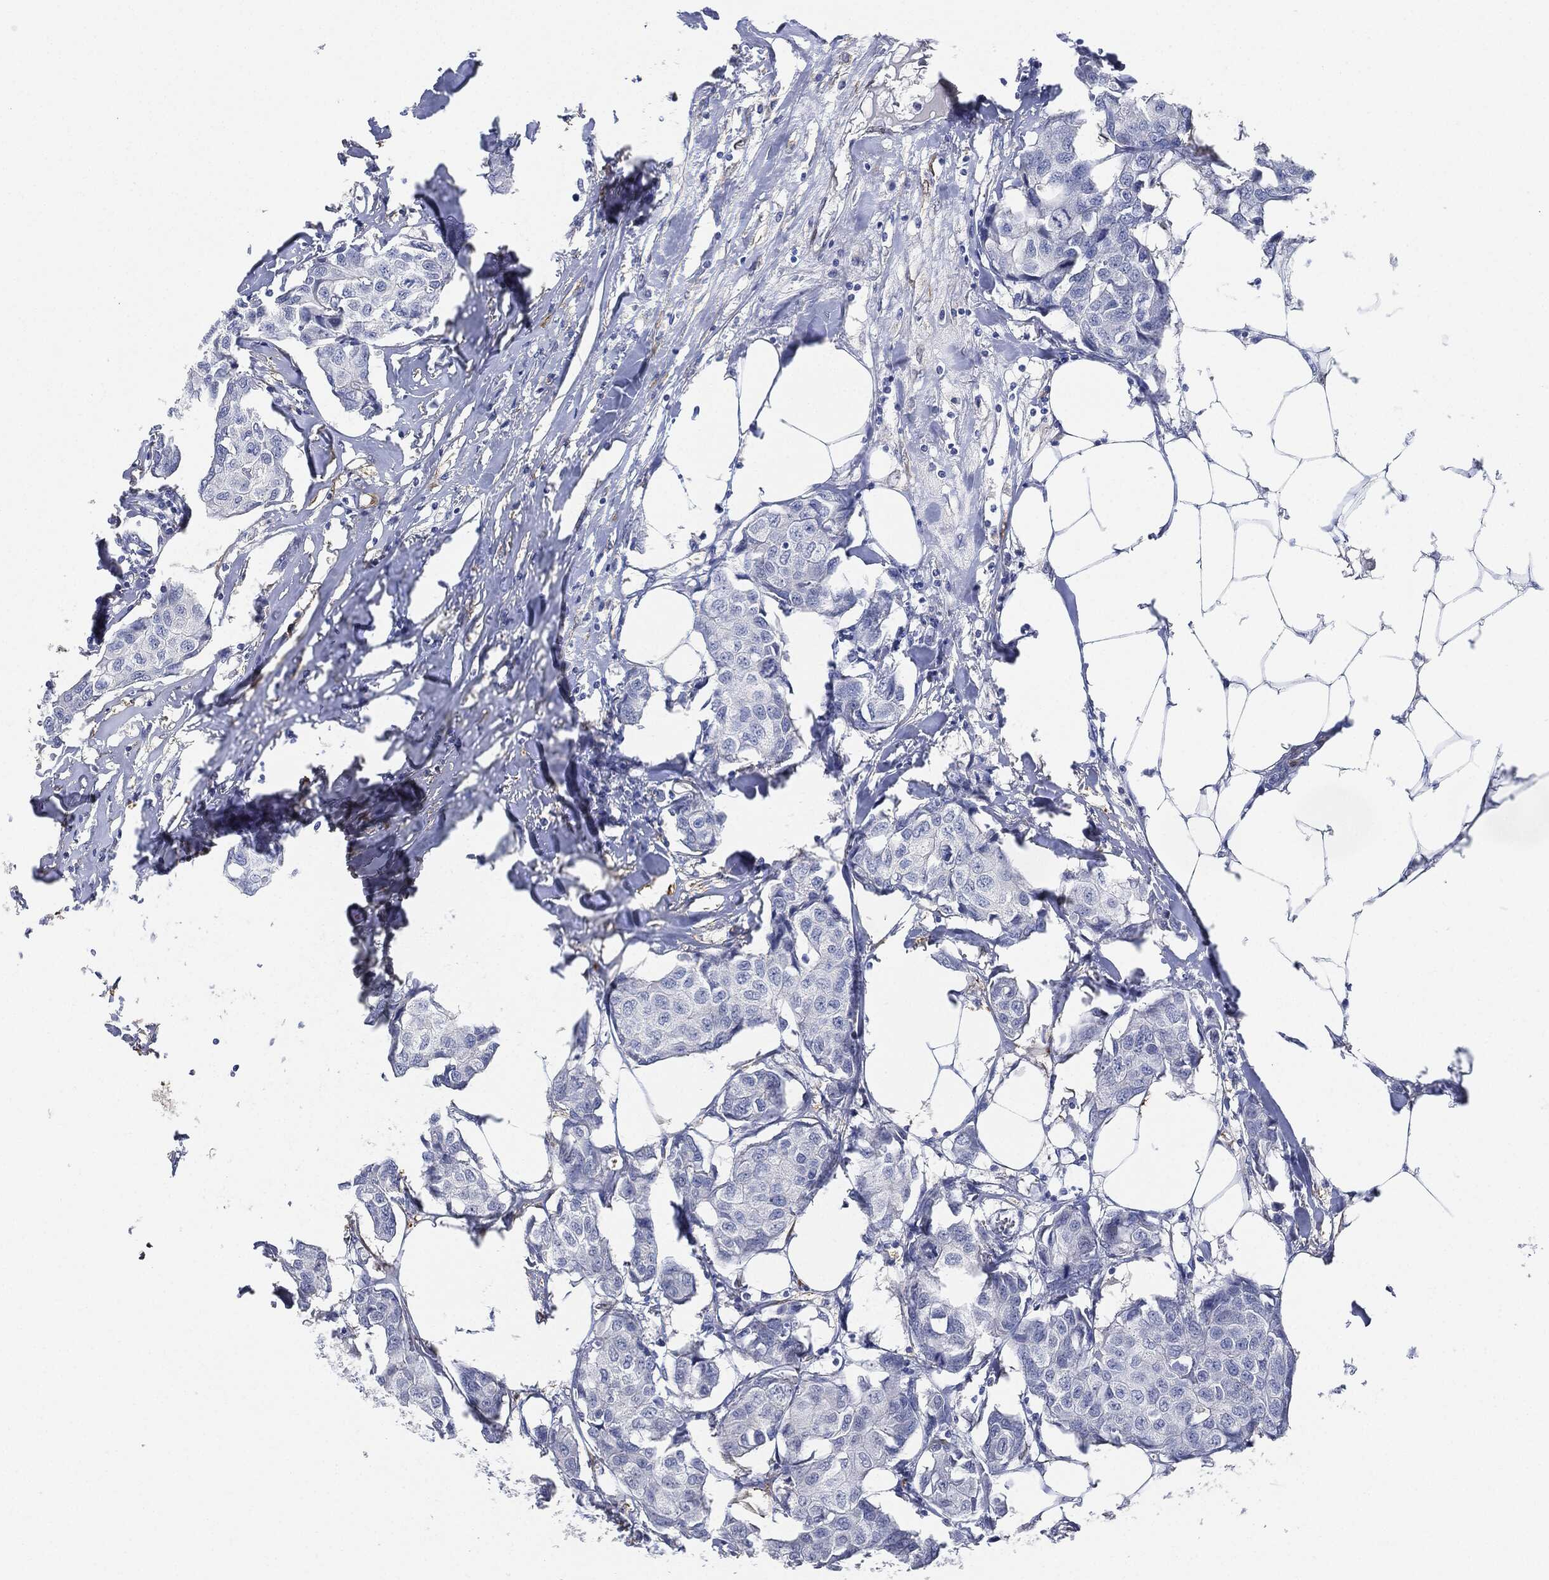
{"staining": {"intensity": "negative", "quantity": "none", "location": "none"}, "tissue": "breast cancer", "cell_type": "Tumor cells", "image_type": "cancer", "snomed": [{"axis": "morphology", "description": "Duct carcinoma"}, {"axis": "topography", "description": "Breast"}], "caption": "Immunohistochemical staining of breast cancer demonstrates no significant positivity in tumor cells. (DAB immunohistochemistry (IHC) visualized using brightfield microscopy, high magnification).", "gene": "TAGLN", "patient": {"sex": "female", "age": 80}}